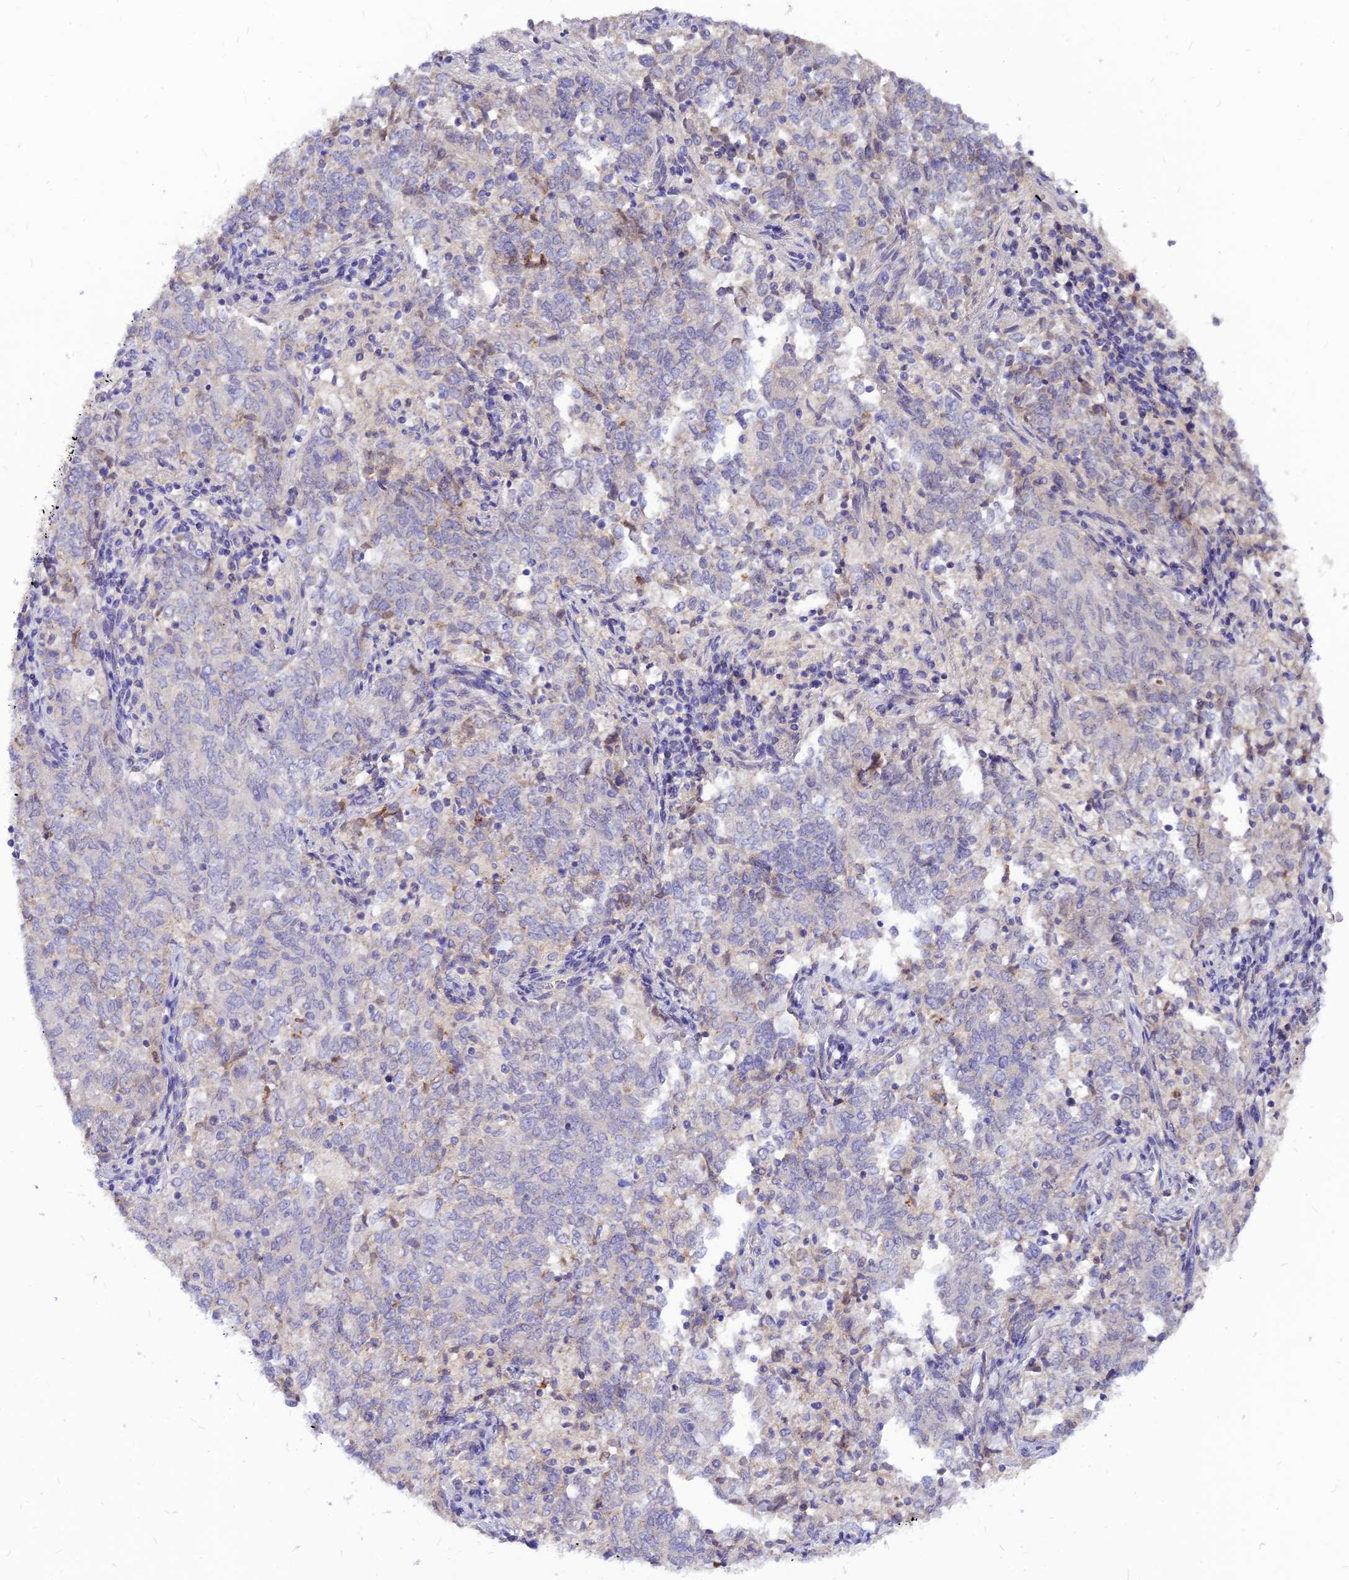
{"staining": {"intensity": "negative", "quantity": "none", "location": "none"}, "tissue": "endometrial cancer", "cell_type": "Tumor cells", "image_type": "cancer", "snomed": [{"axis": "morphology", "description": "Adenocarcinoma, NOS"}, {"axis": "topography", "description": "Endometrium"}], "caption": "IHC of human endometrial cancer (adenocarcinoma) shows no staining in tumor cells.", "gene": "CZIB", "patient": {"sex": "female", "age": 80}}